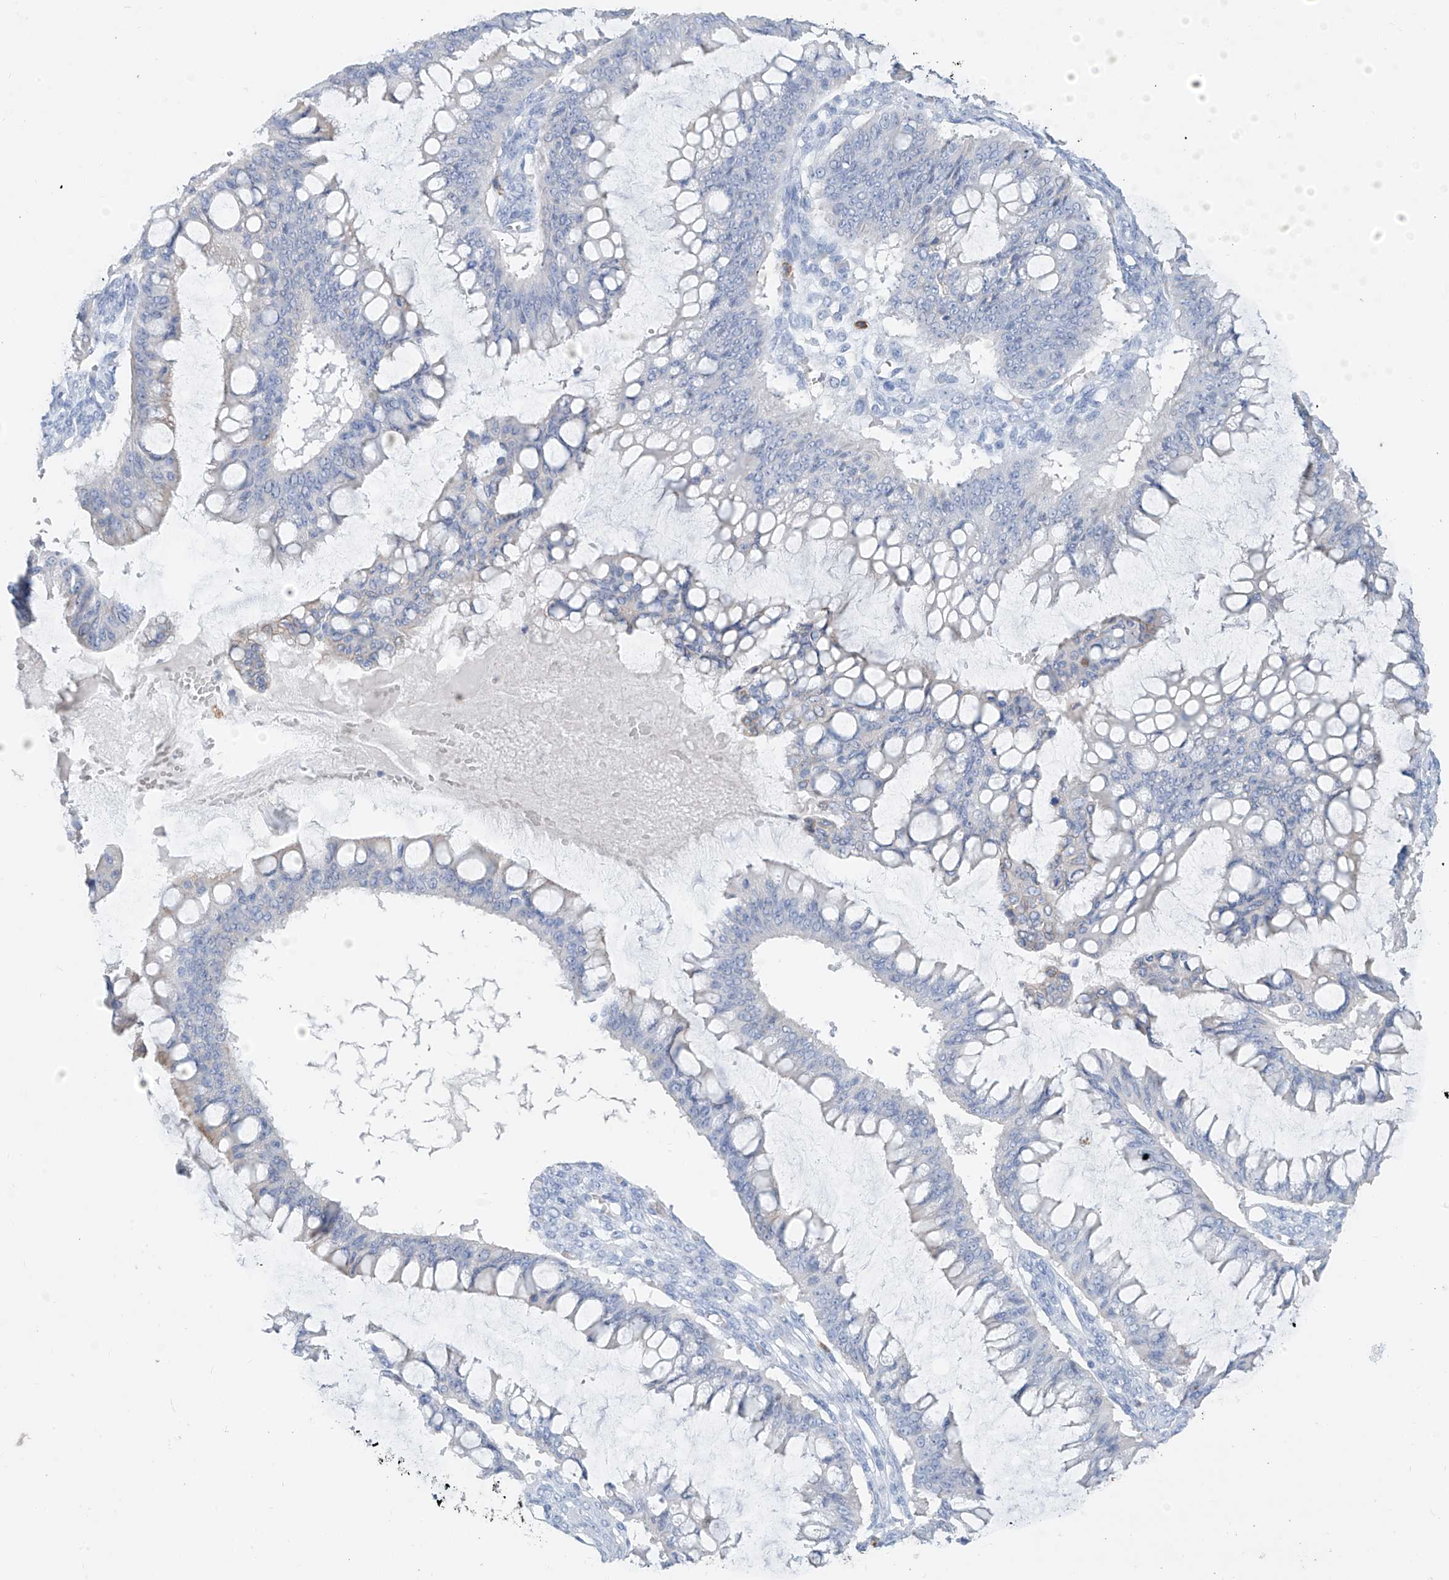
{"staining": {"intensity": "negative", "quantity": "none", "location": "none"}, "tissue": "ovarian cancer", "cell_type": "Tumor cells", "image_type": "cancer", "snomed": [{"axis": "morphology", "description": "Cystadenocarcinoma, mucinous, NOS"}, {"axis": "topography", "description": "Ovary"}], "caption": "Ovarian cancer (mucinous cystadenocarcinoma) was stained to show a protein in brown. There is no significant expression in tumor cells.", "gene": "PAFAH1B3", "patient": {"sex": "female", "age": 73}}